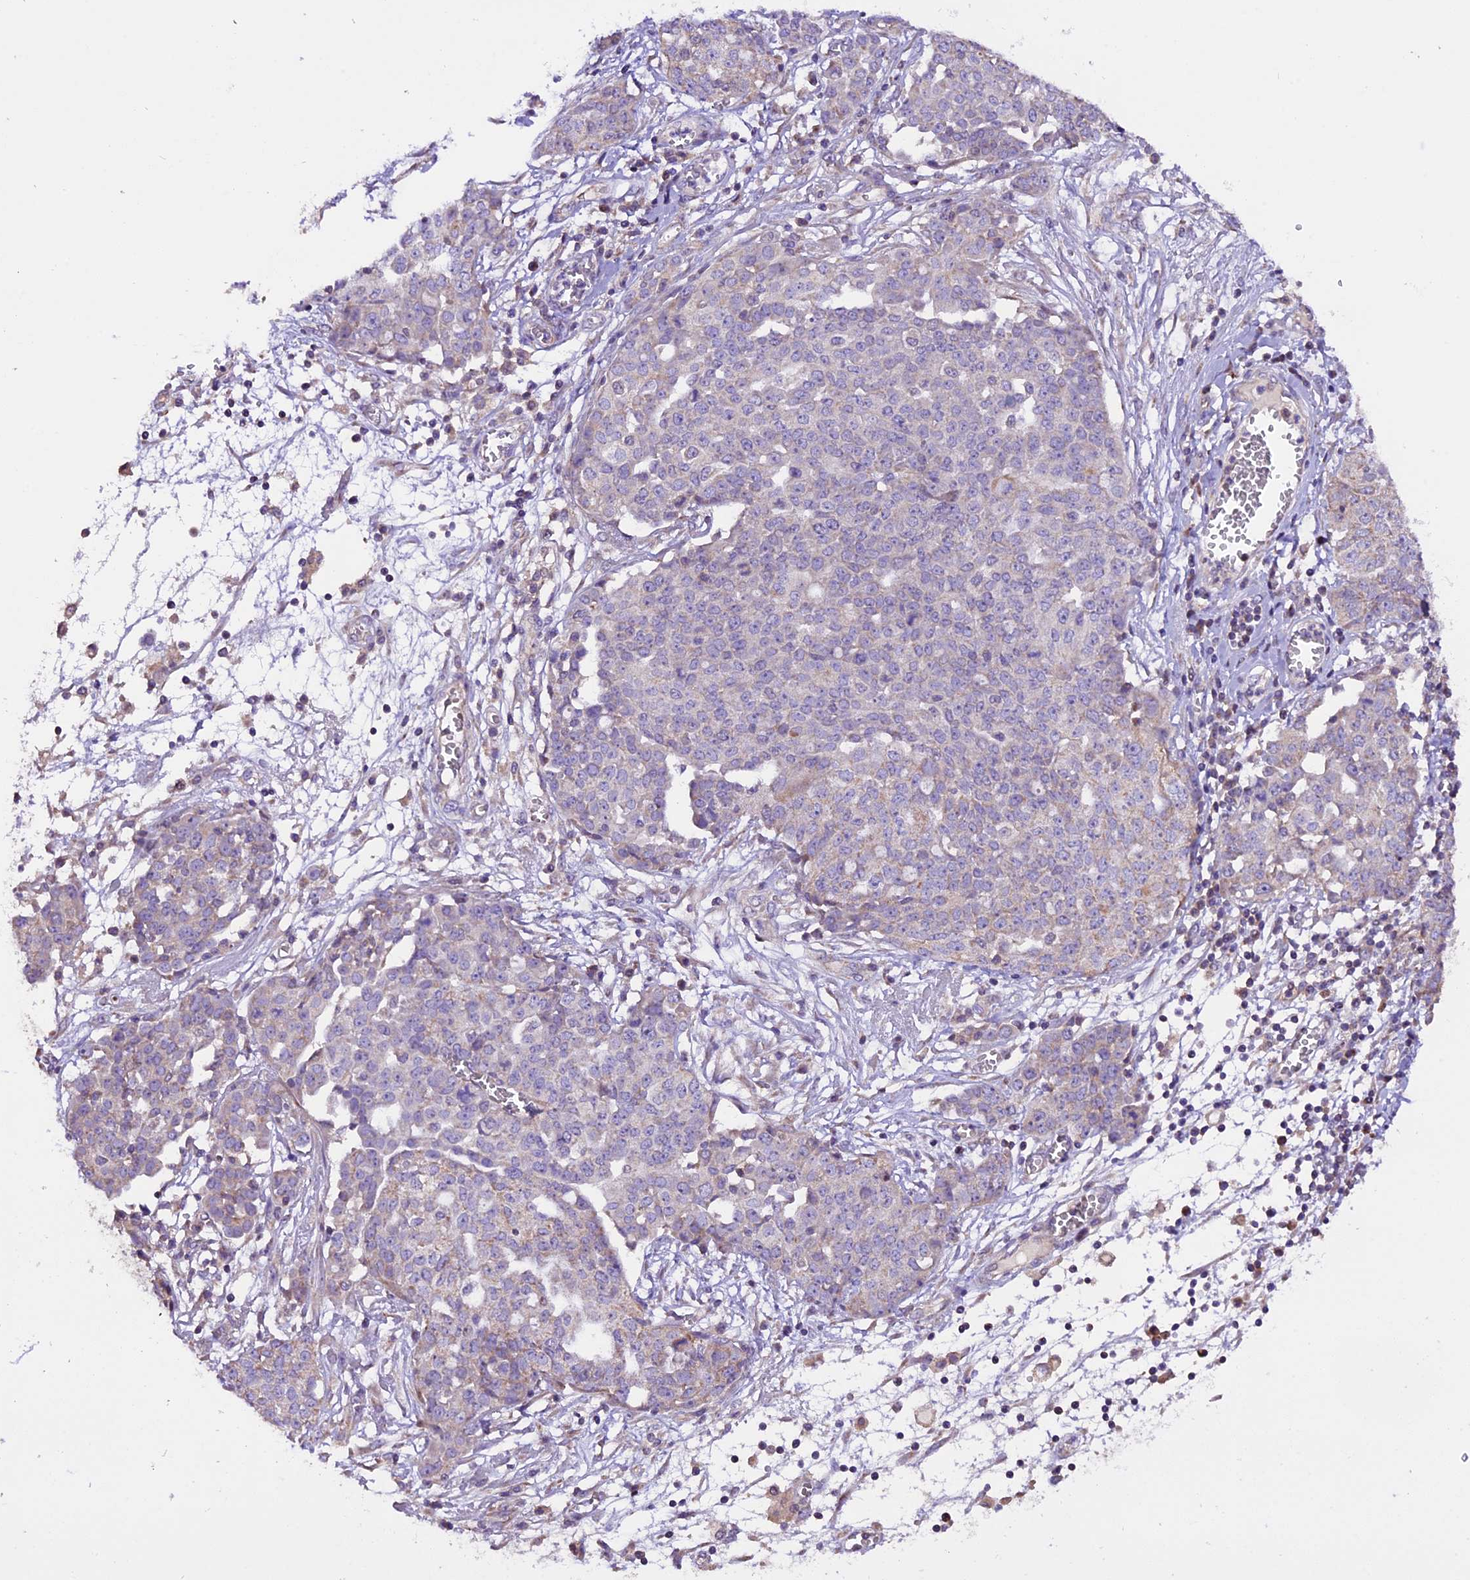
{"staining": {"intensity": "negative", "quantity": "none", "location": "none"}, "tissue": "ovarian cancer", "cell_type": "Tumor cells", "image_type": "cancer", "snomed": [{"axis": "morphology", "description": "Cystadenocarcinoma, serous, NOS"}, {"axis": "topography", "description": "Soft tissue"}, {"axis": "topography", "description": "Ovary"}], "caption": "High magnification brightfield microscopy of serous cystadenocarcinoma (ovarian) stained with DAB (brown) and counterstained with hematoxylin (blue): tumor cells show no significant positivity.", "gene": "DDX28", "patient": {"sex": "female", "age": 57}}